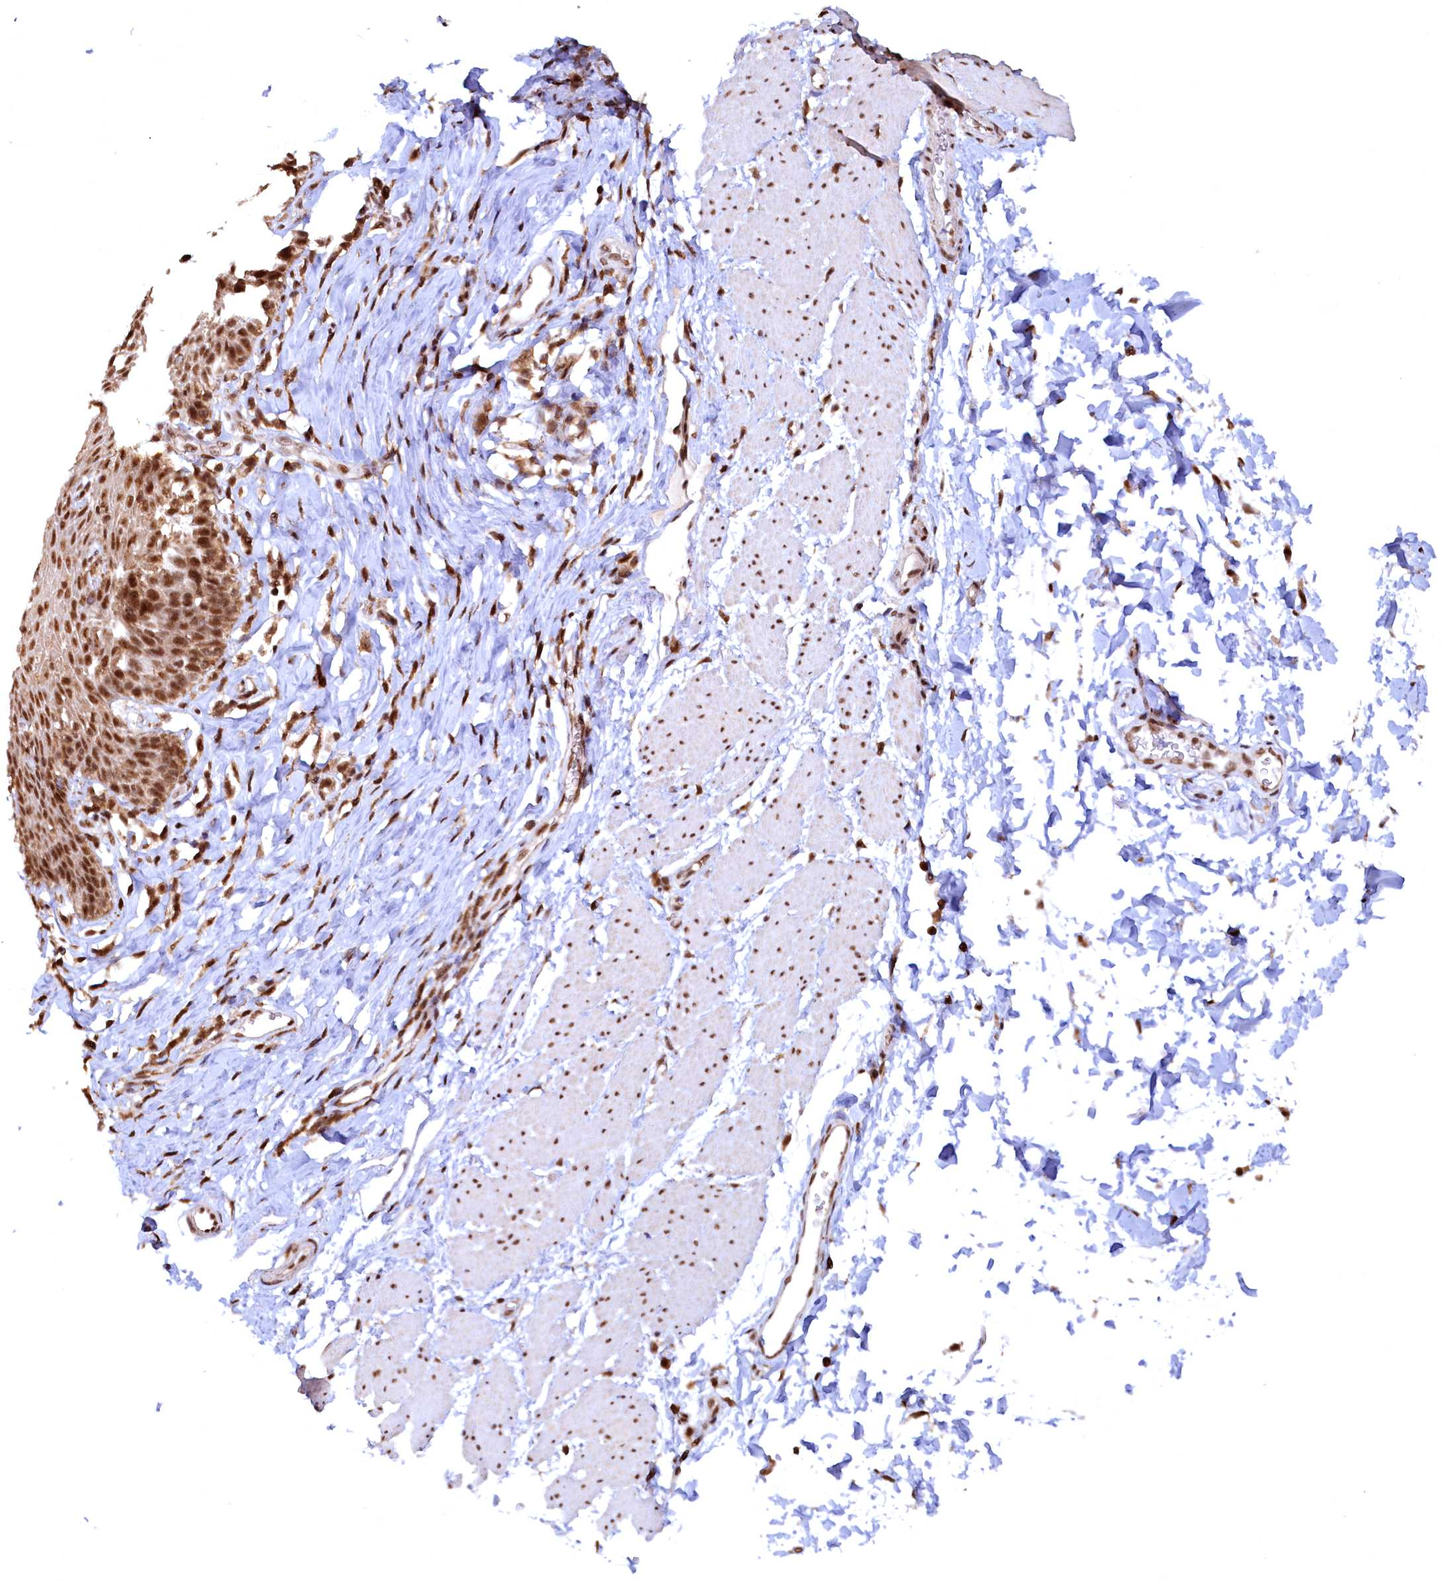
{"staining": {"intensity": "strong", "quantity": ">75%", "location": "nuclear"}, "tissue": "esophagus", "cell_type": "Squamous epithelial cells", "image_type": "normal", "snomed": [{"axis": "morphology", "description": "Normal tissue, NOS"}, {"axis": "topography", "description": "Esophagus"}], "caption": "Immunohistochemistry (IHC) micrograph of benign esophagus: esophagus stained using immunohistochemistry (IHC) displays high levels of strong protein expression localized specifically in the nuclear of squamous epithelial cells, appearing as a nuclear brown color.", "gene": "RSRC2", "patient": {"sex": "female", "age": 61}}